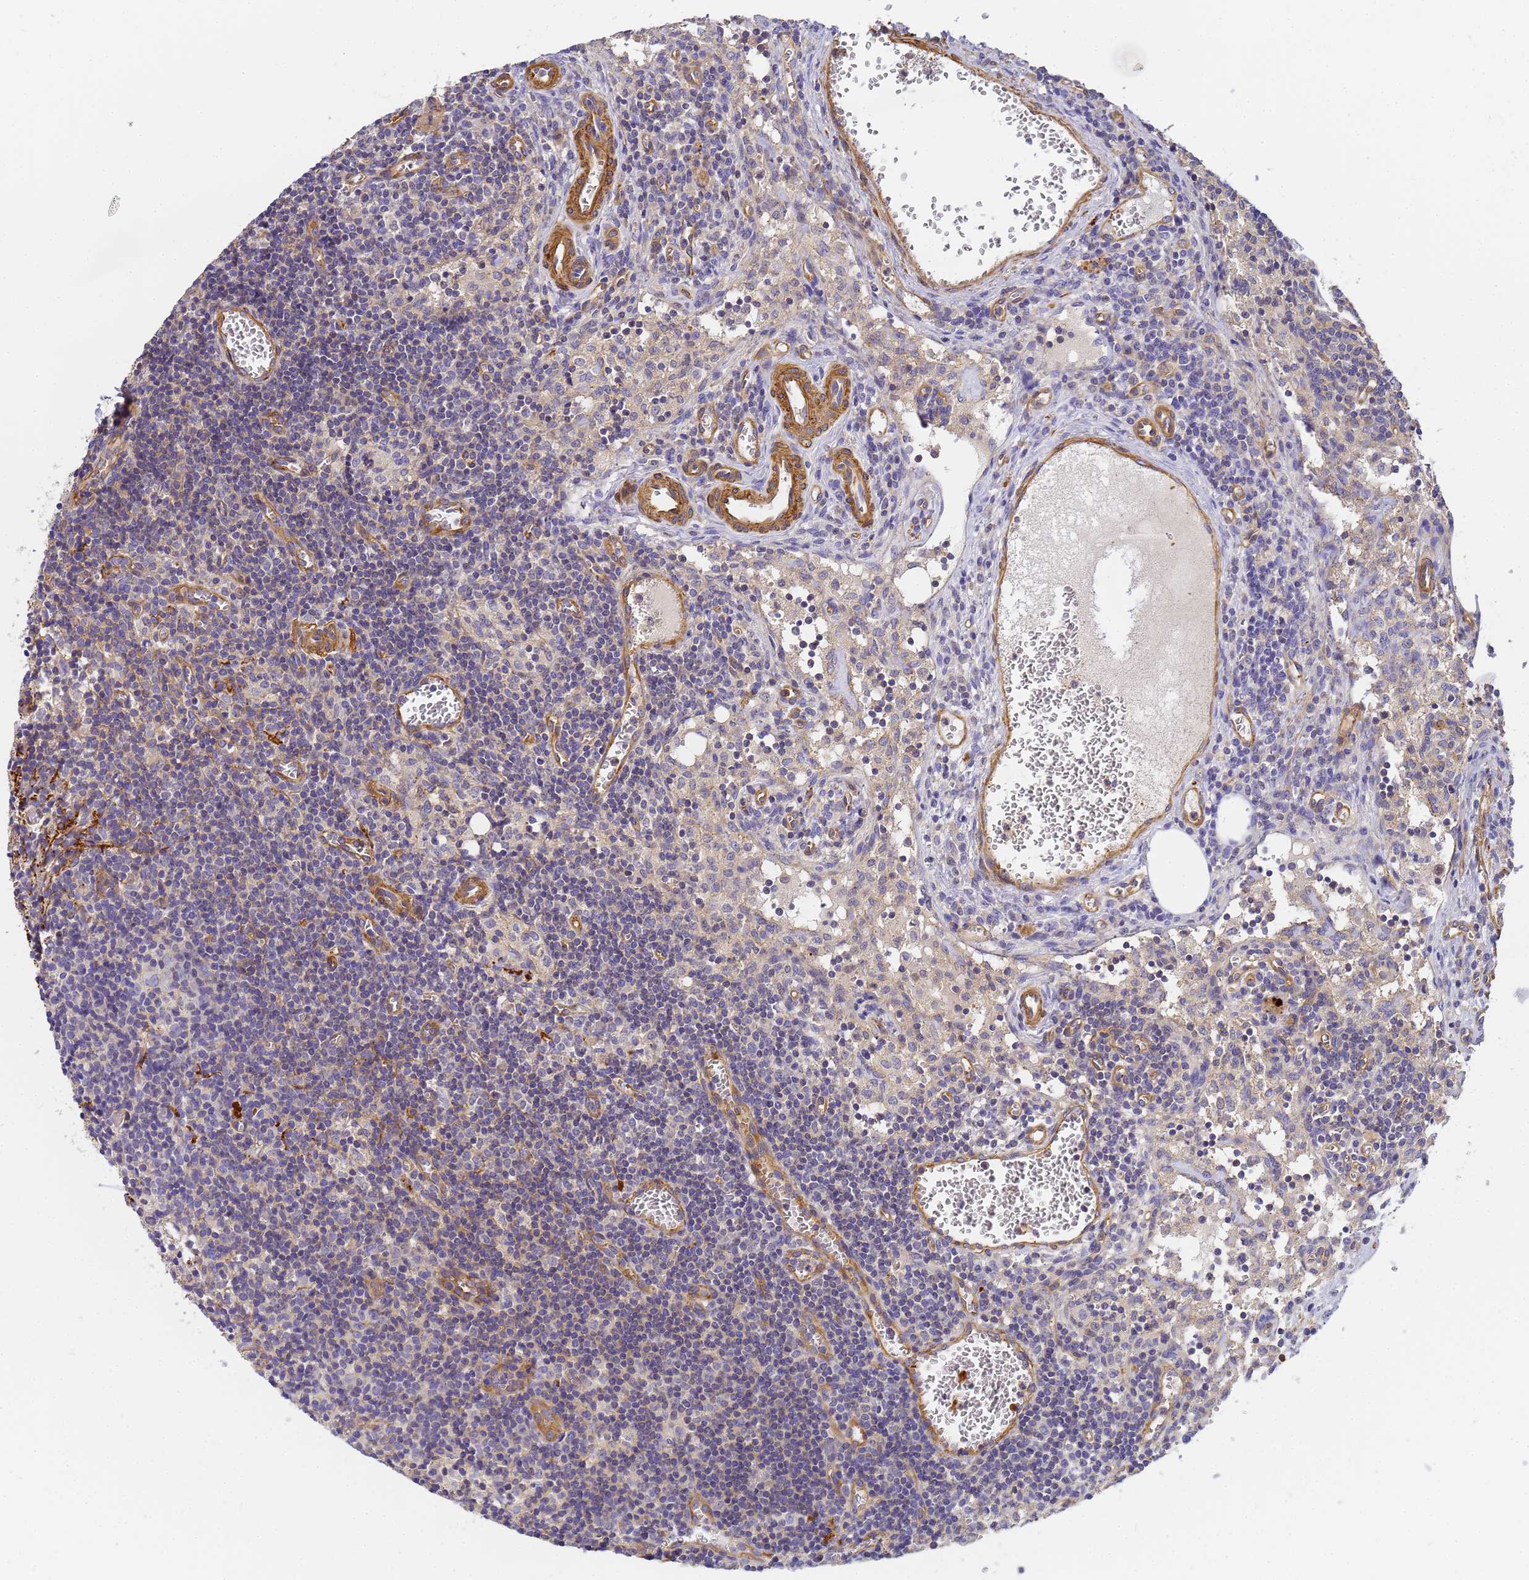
{"staining": {"intensity": "negative", "quantity": "none", "location": "none"}, "tissue": "lymph node", "cell_type": "Non-germinal center cells", "image_type": "normal", "snomed": [{"axis": "morphology", "description": "Normal tissue, NOS"}, {"axis": "topography", "description": "Lymph node"}], "caption": "IHC of normal lymph node shows no staining in non-germinal center cells. The staining is performed using DAB (3,3'-diaminobenzidine) brown chromogen with nuclei counter-stained in using hematoxylin.", "gene": "MYL10", "patient": {"sex": "female", "age": 37}}